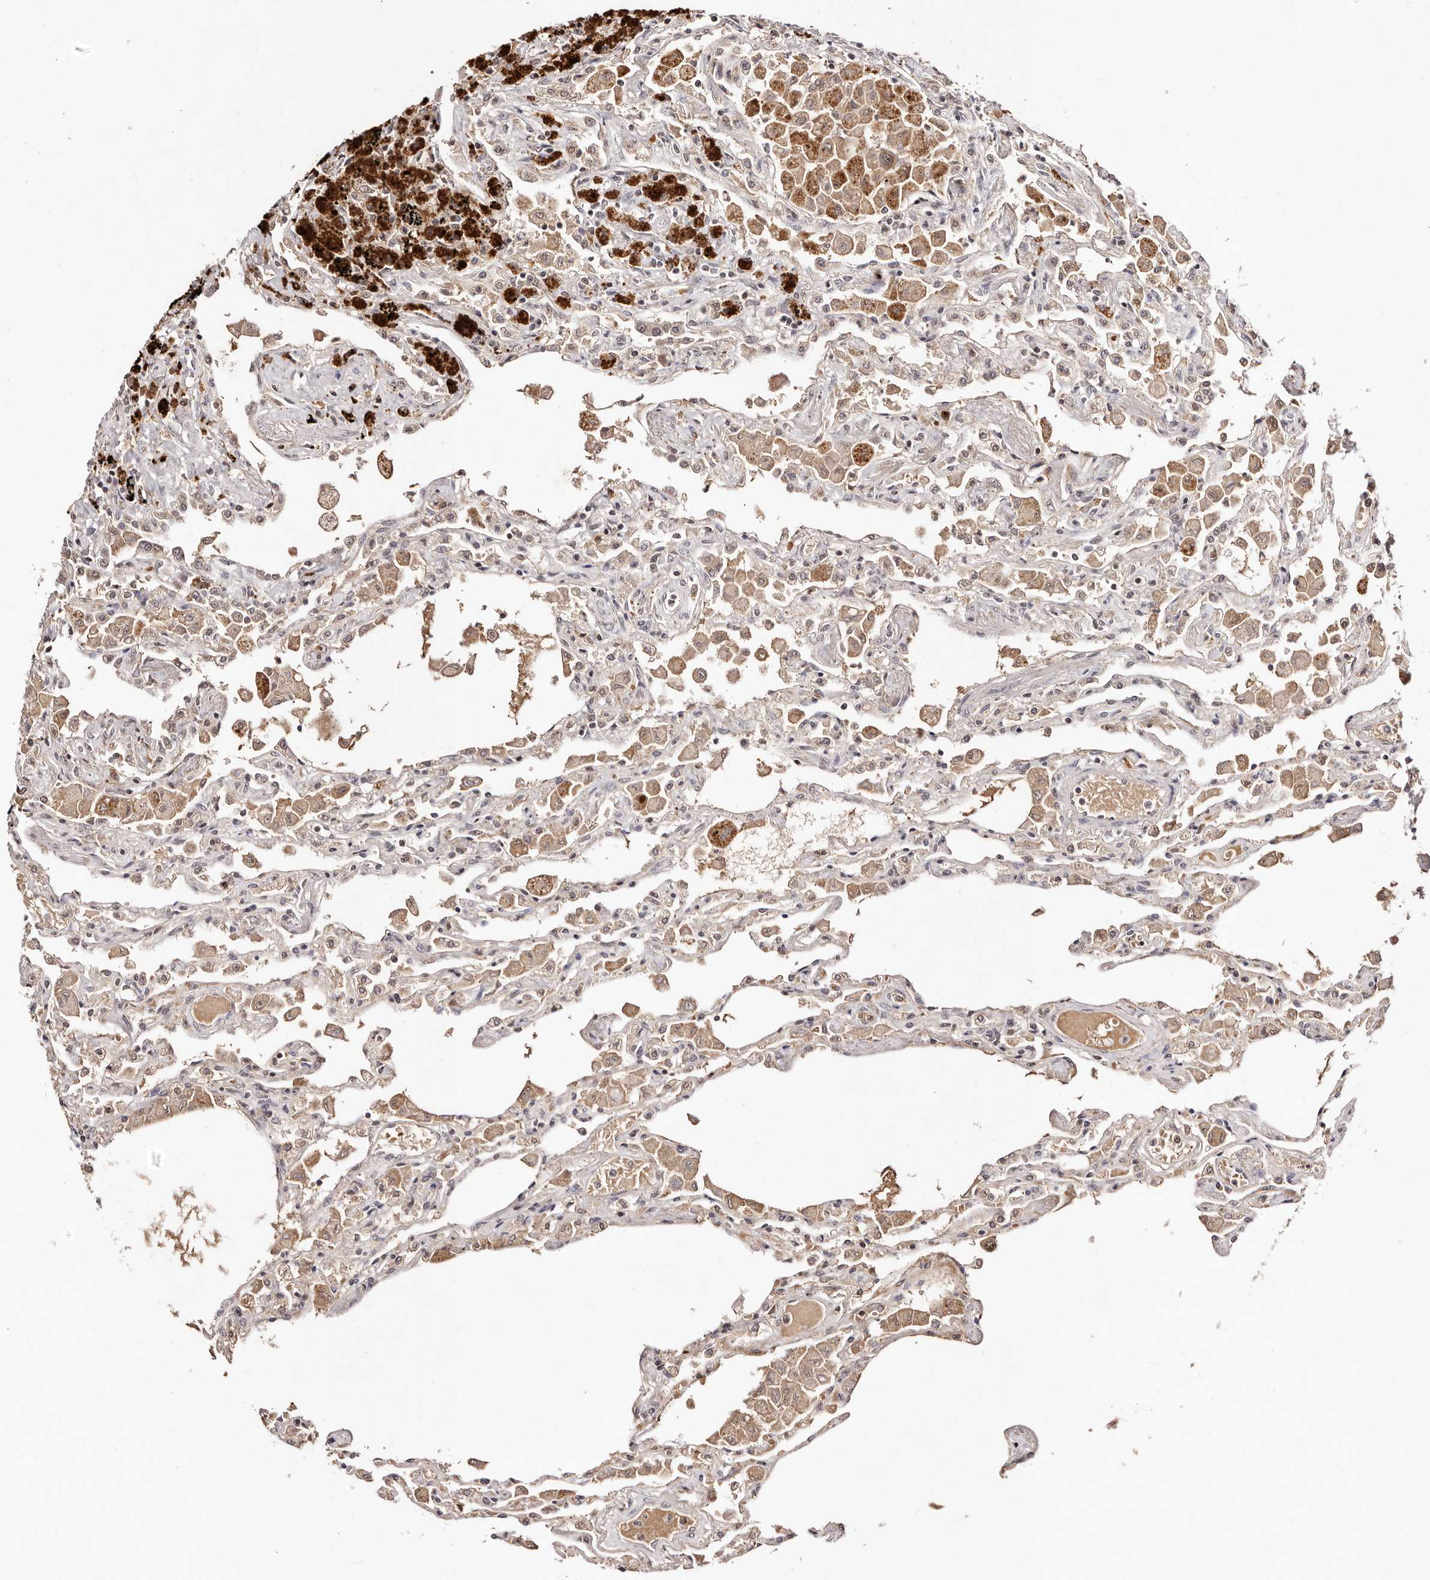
{"staining": {"intensity": "weak", "quantity": "25%-75%", "location": "cytoplasmic/membranous,nuclear"}, "tissue": "lung", "cell_type": "Alveolar cells", "image_type": "normal", "snomed": [{"axis": "morphology", "description": "Normal tissue, NOS"}, {"axis": "topography", "description": "Bronchus"}, {"axis": "topography", "description": "Lung"}], "caption": "Lung stained for a protein displays weak cytoplasmic/membranous,nuclear positivity in alveolar cells. (IHC, brightfield microscopy, high magnification).", "gene": "BICRAL", "patient": {"sex": "female", "age": 49}}